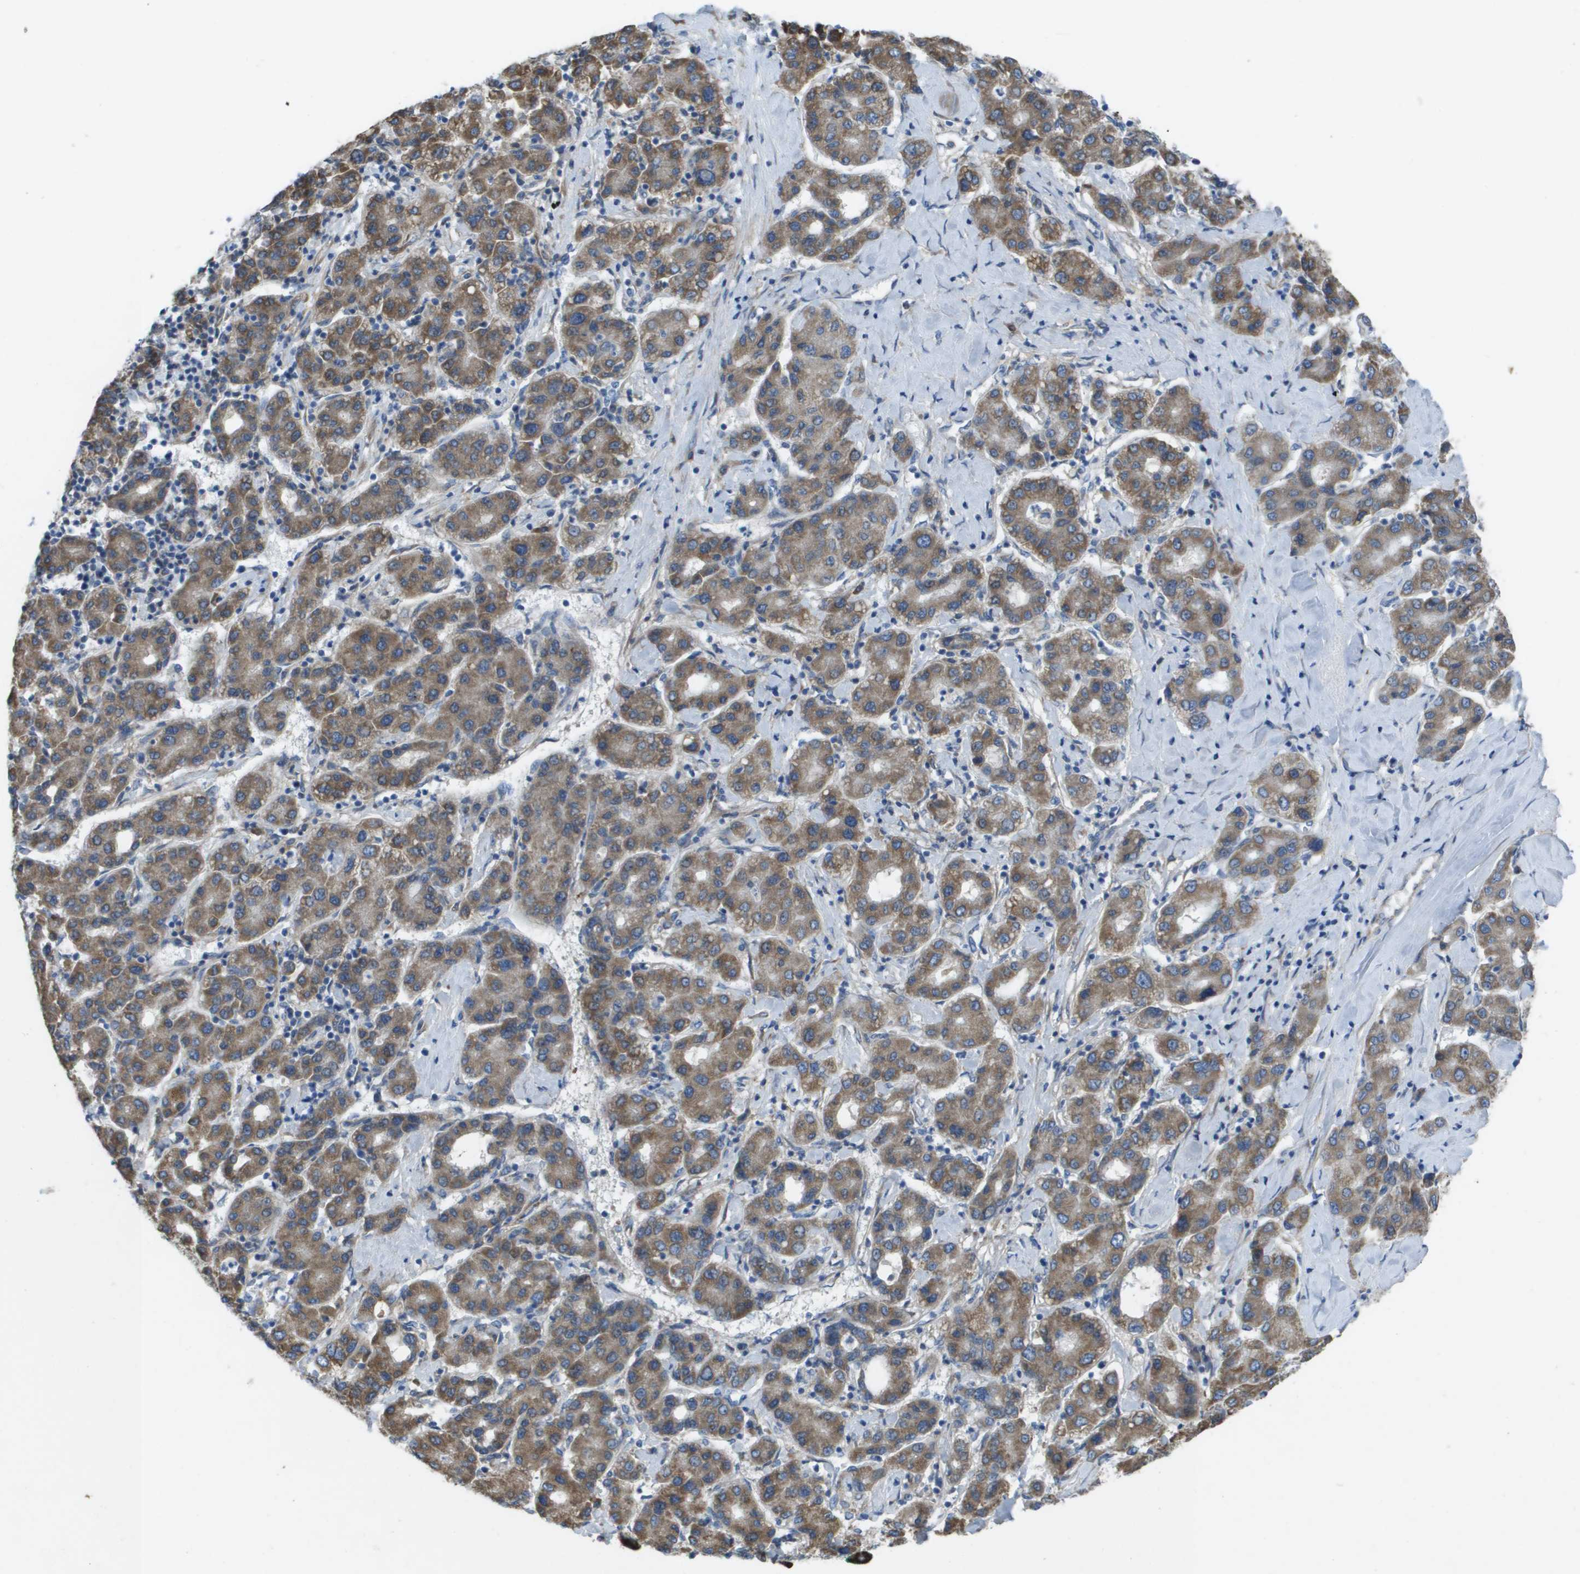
{"staining": {"intensity": "moderate", "quantity": ">75%", "location": "cytoplasmic/membranous"}, "tissue": "liver cancer", "cell_type": "Tumor cells", "image_type": "cancer", "snomed": [{"axis": "morphology", "description": "Carcinoma, Hepatocellular, NOS"}, {"axis": "topography", "description": "Liver"}], "caption": "Protein analysis of hepatocellular carcinoma (liver) tissue demonstrates moderate cytoplasmic/membranous expression in about >75% of tumor cells.", "gene": "CLCN2", "patient": {"sex": "male", "age": 65}}